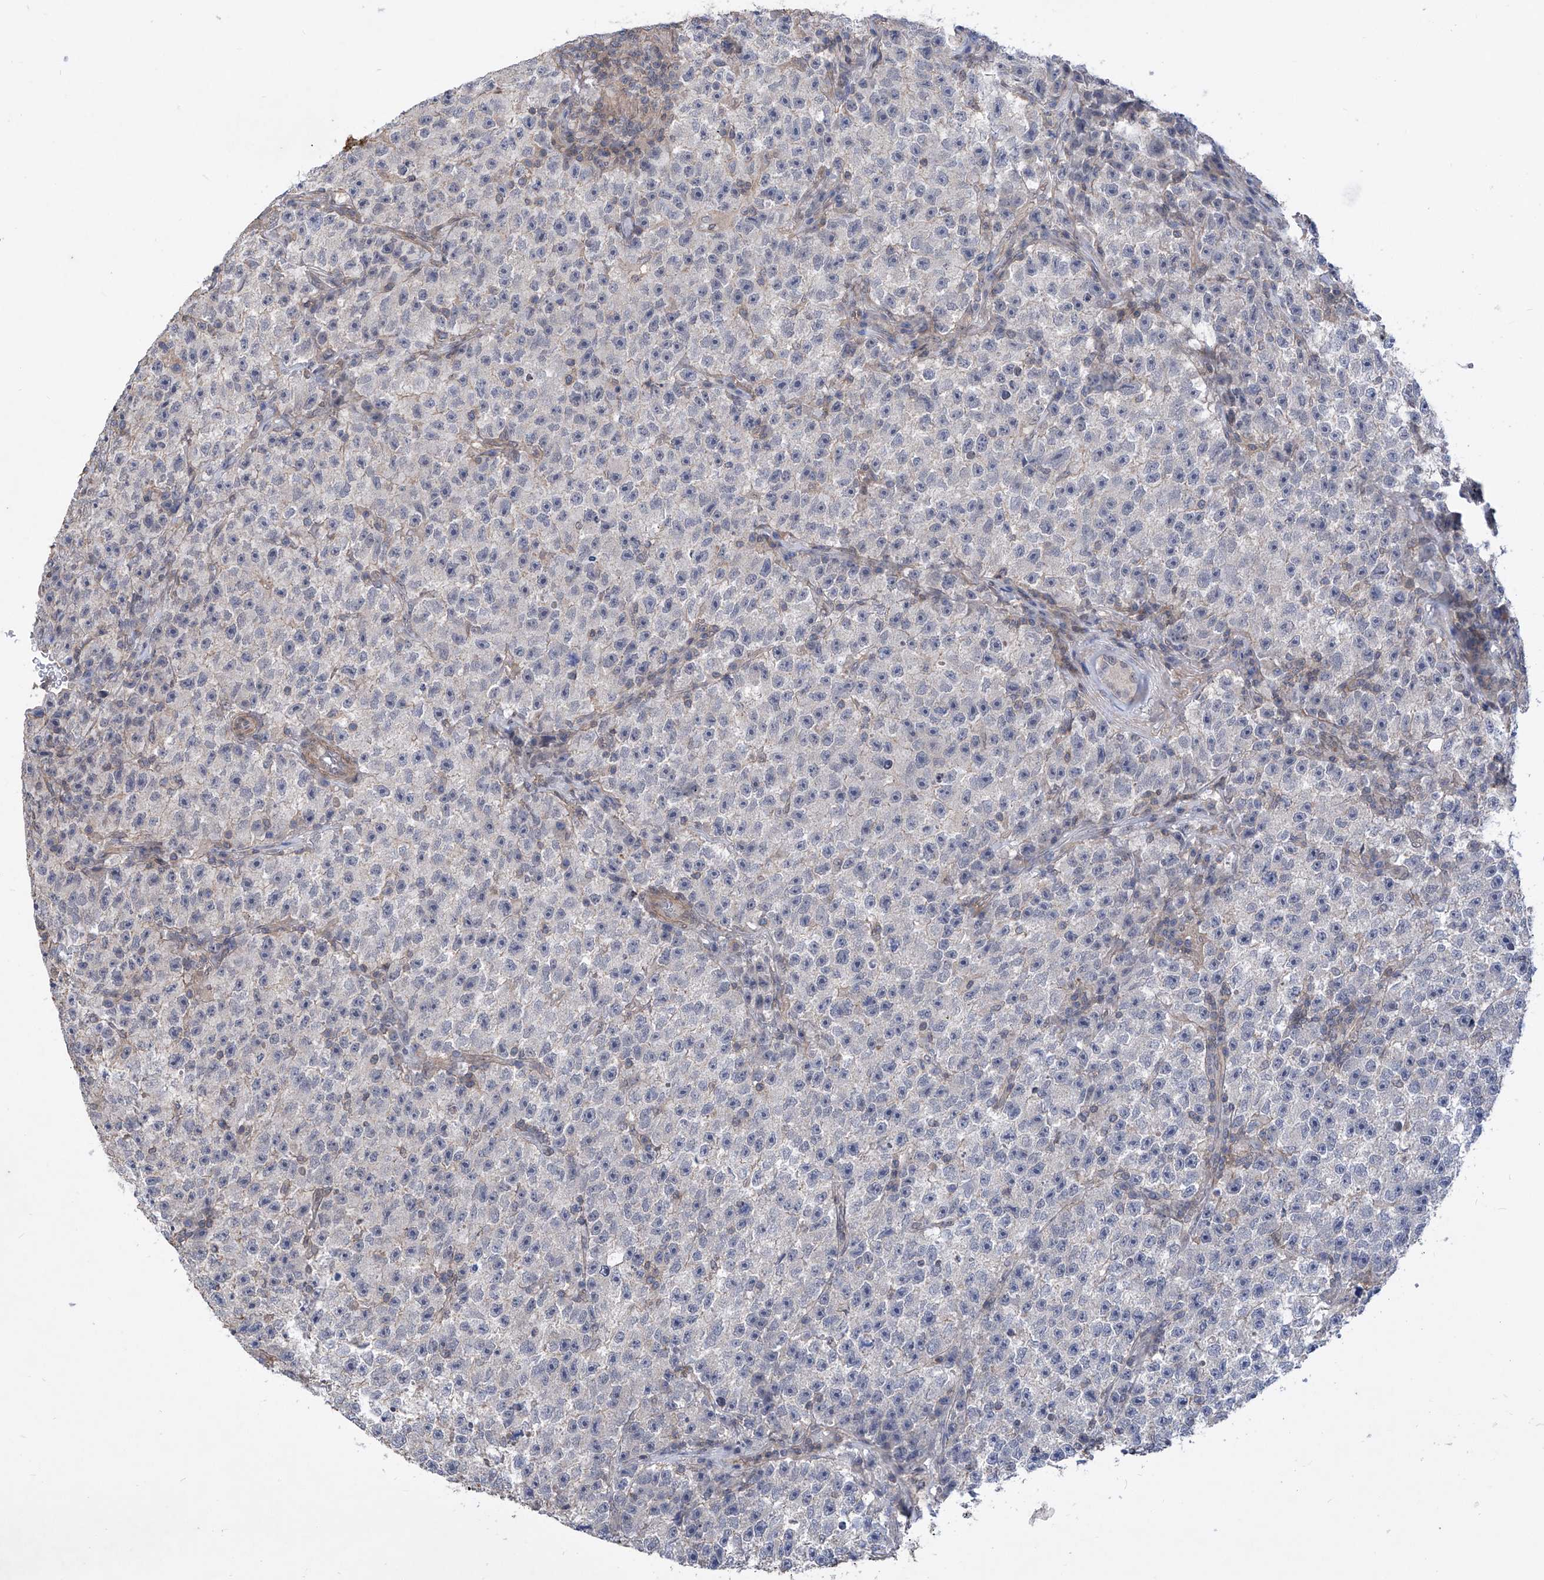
{"staining": {"intensity": "negative", "quantity": "none", "location": "none"}, "tissue": "testis cancer", "cell_type": "Tumor cells", "image_type": "cancer", "snomed": [{"axis": "morphology", "description": "Seminoma, NOS"}, {"axis": "topography", "description": "Testis"}], "caption": "Human seminoma (testis) stained for a protein using immunohistochemistry displays no positivity in tumor cells.", "gene": "KIFC2", "patient": {"sex": "male", "age": 22}}